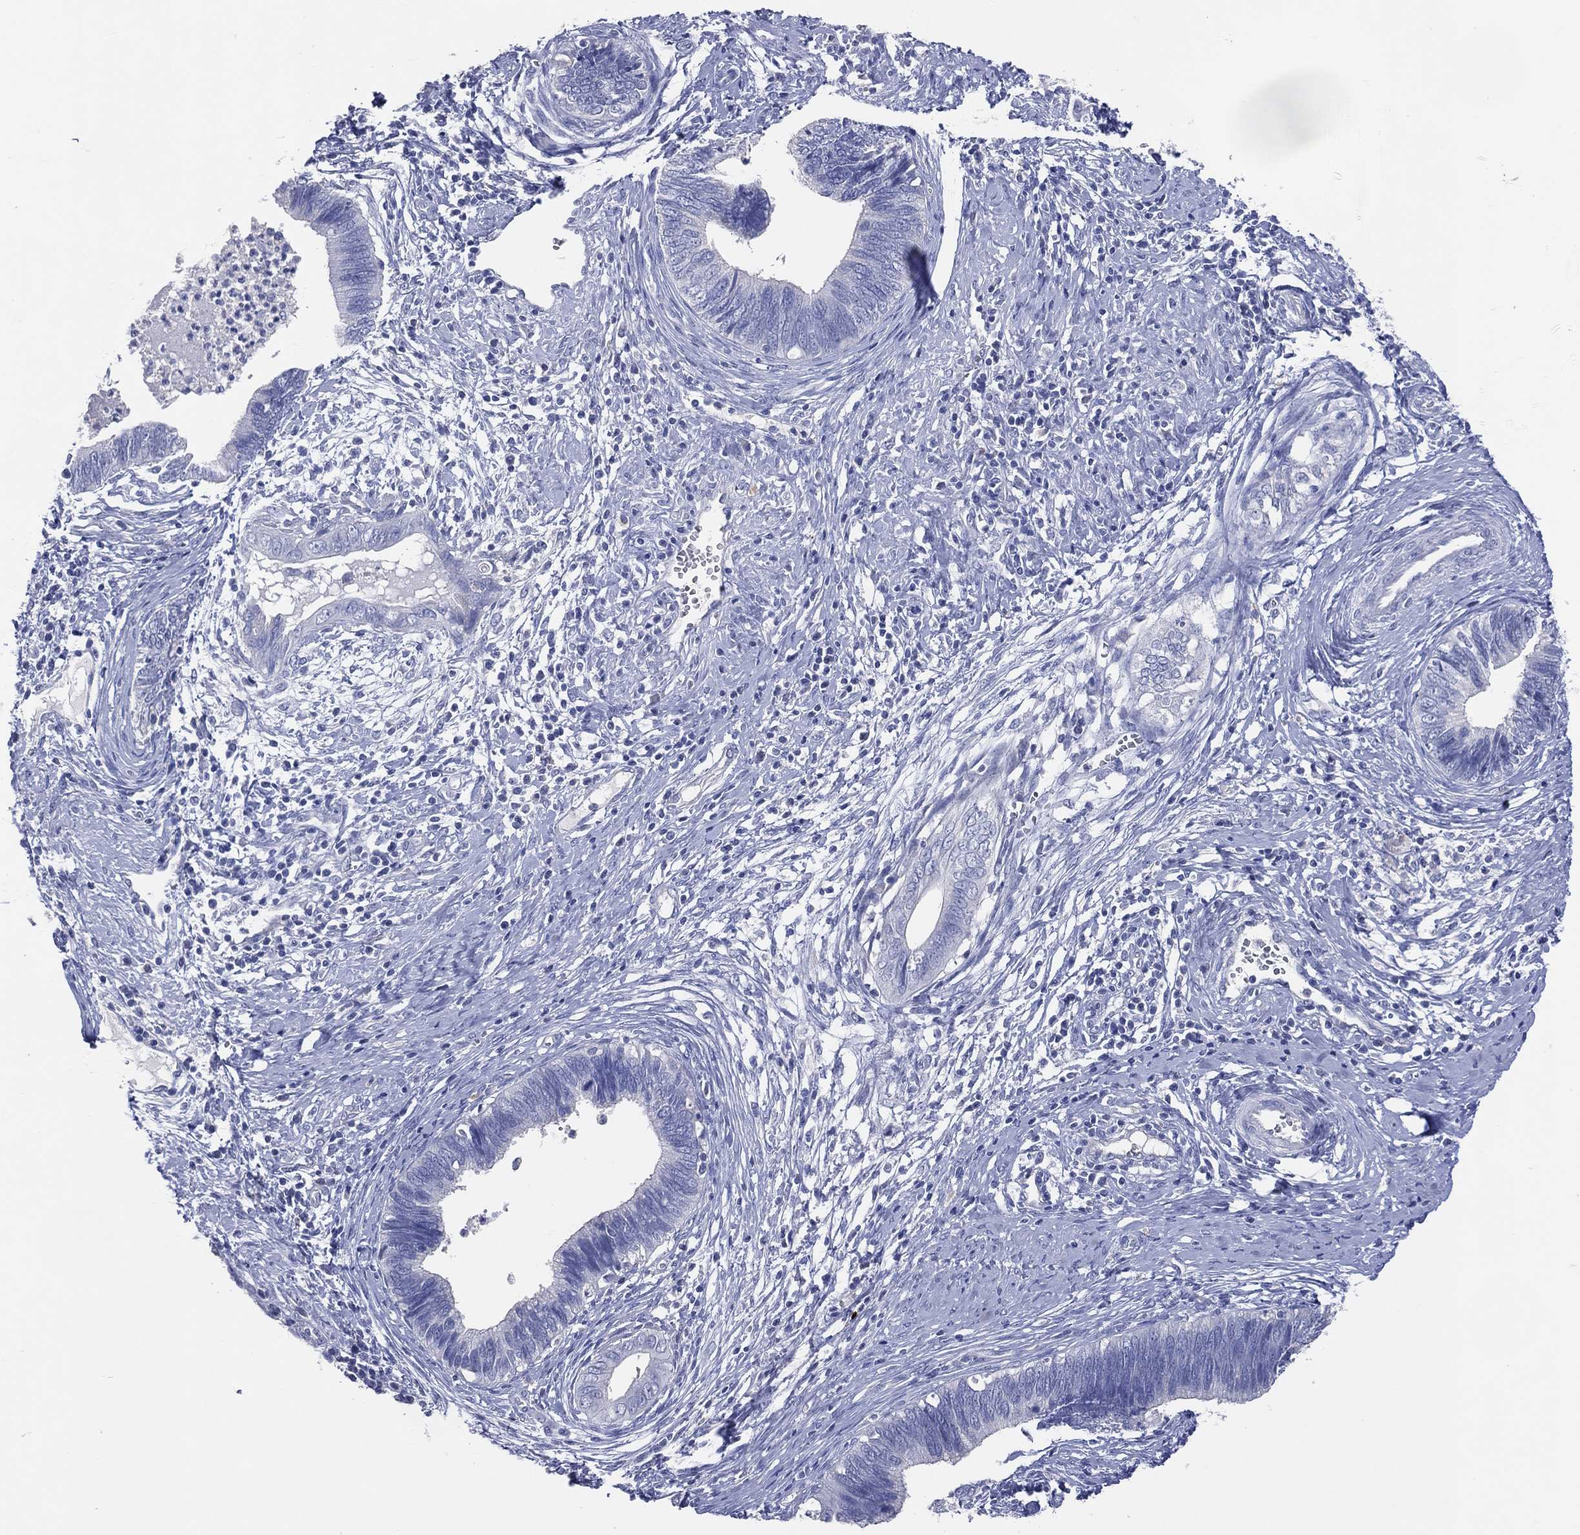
{"staining": {"intensity": "negative", "quantity": "none", "location": "none"}, "tissue": "cervical cancer", "cell_type": "Tumor cells", "image_type": "cancer", "snomed": [{"axis": "morphology", "description": "Adenocarcinoma, NOS"}, {"axis": "topography", "description": "Cervix"}], "caption": "An image of human cervical adenocarcinoma is negative for staining in tumor cells.", "gene": "DNAH6", "patient": {"sex": "female", "age": 42}}